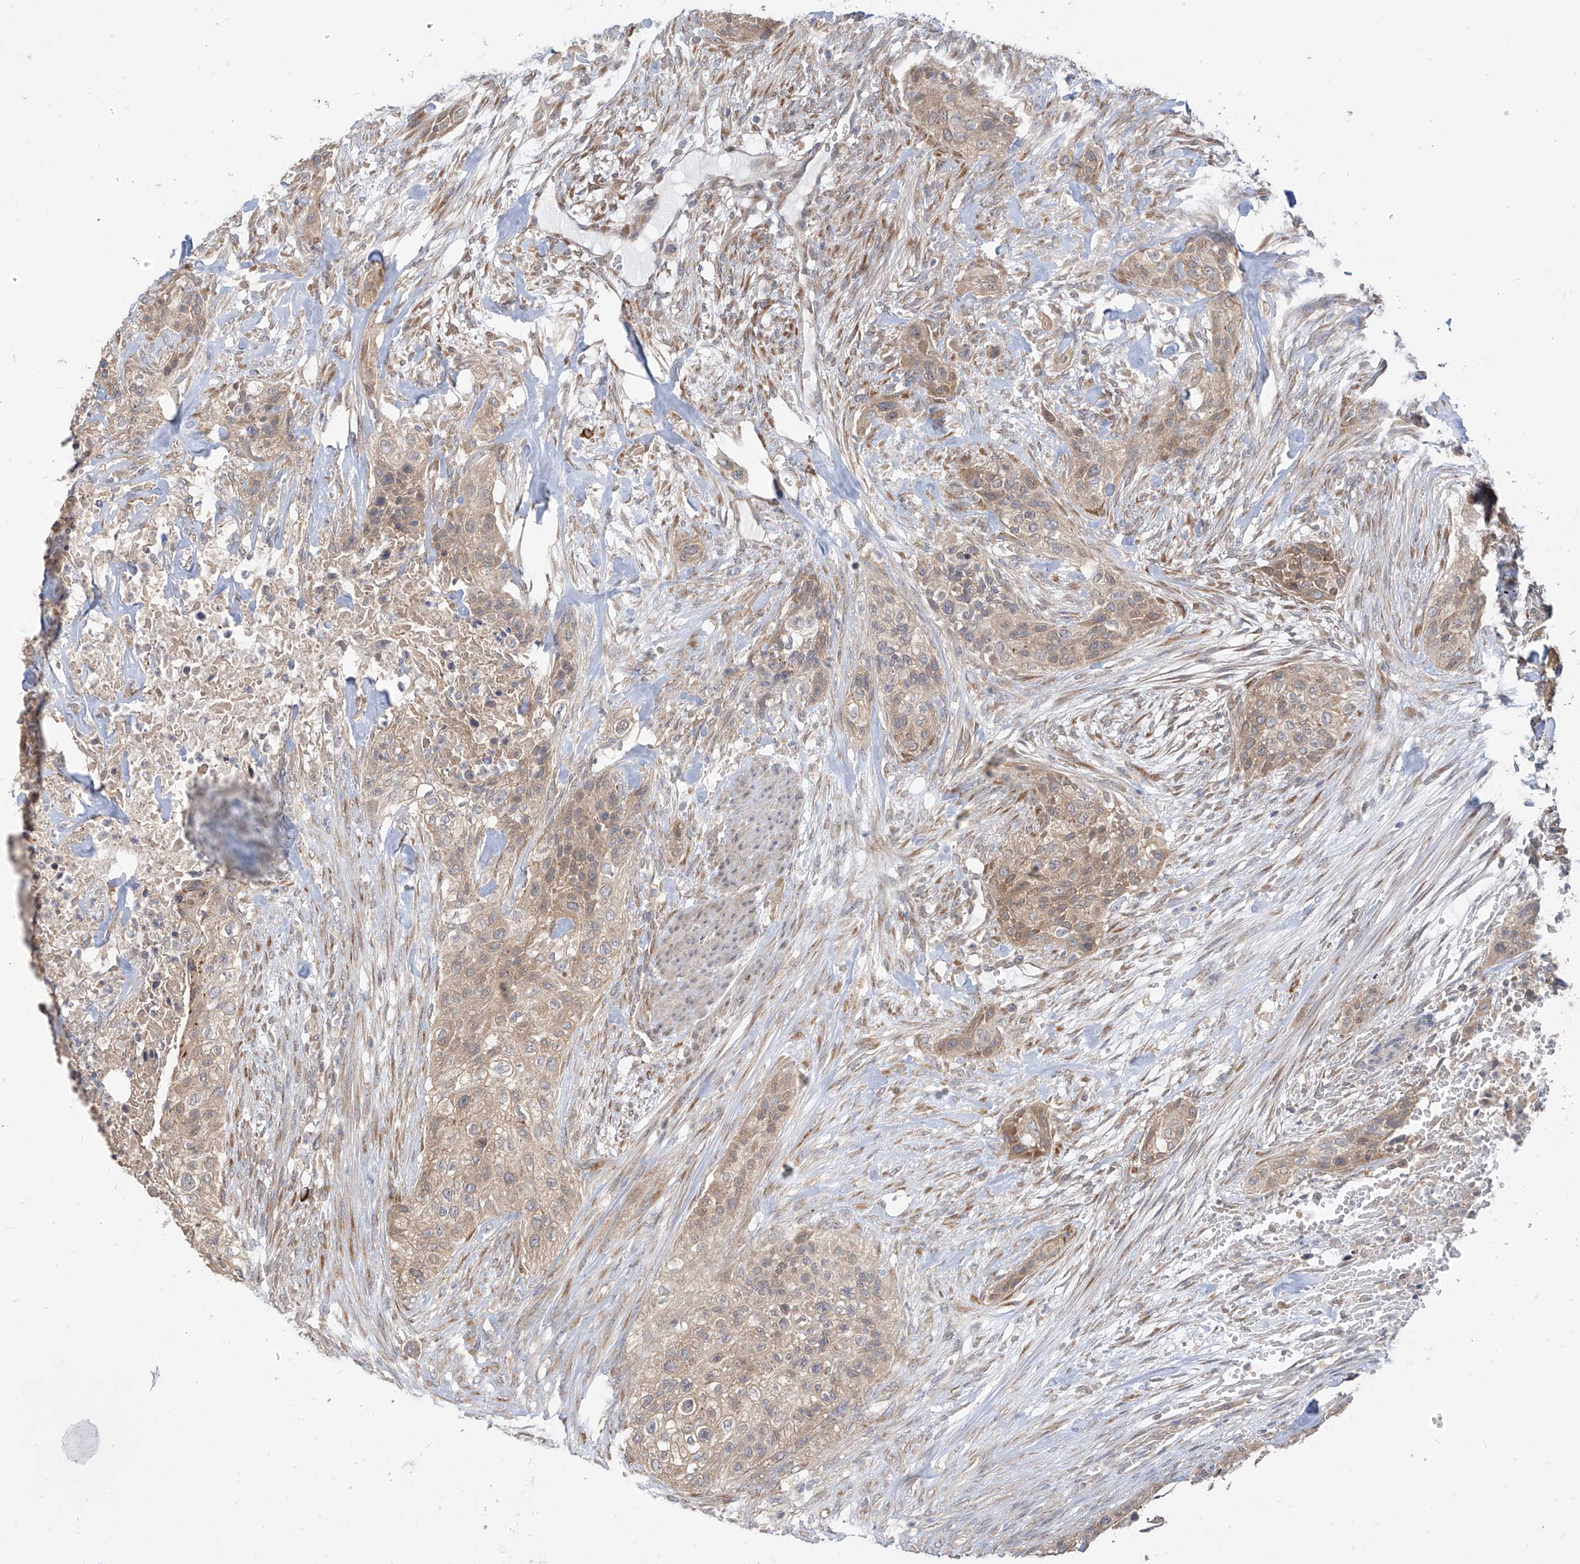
{"staining": {"intensity": "weak", "quantity": ">75%", "location": "cytoplasmic/membranous"}, "tissue": "urothelial cancer", "cell_type": "Tumor cells", "image_type": "cancer", "snomed": [{"axis": "morphology", "description": "Urothelial carcinoma, High grade"}, {"axis": "topography", "description": "Urinary bladder"}], "caption": "Protein analysis of urothelial carcinoma (high-grade) tissue shows weak cytoplasmic/membranous staining in approximately >75% of tumor cells.", "gene": "MTUS2", "patient": {"sex": "male", "age": 35}}